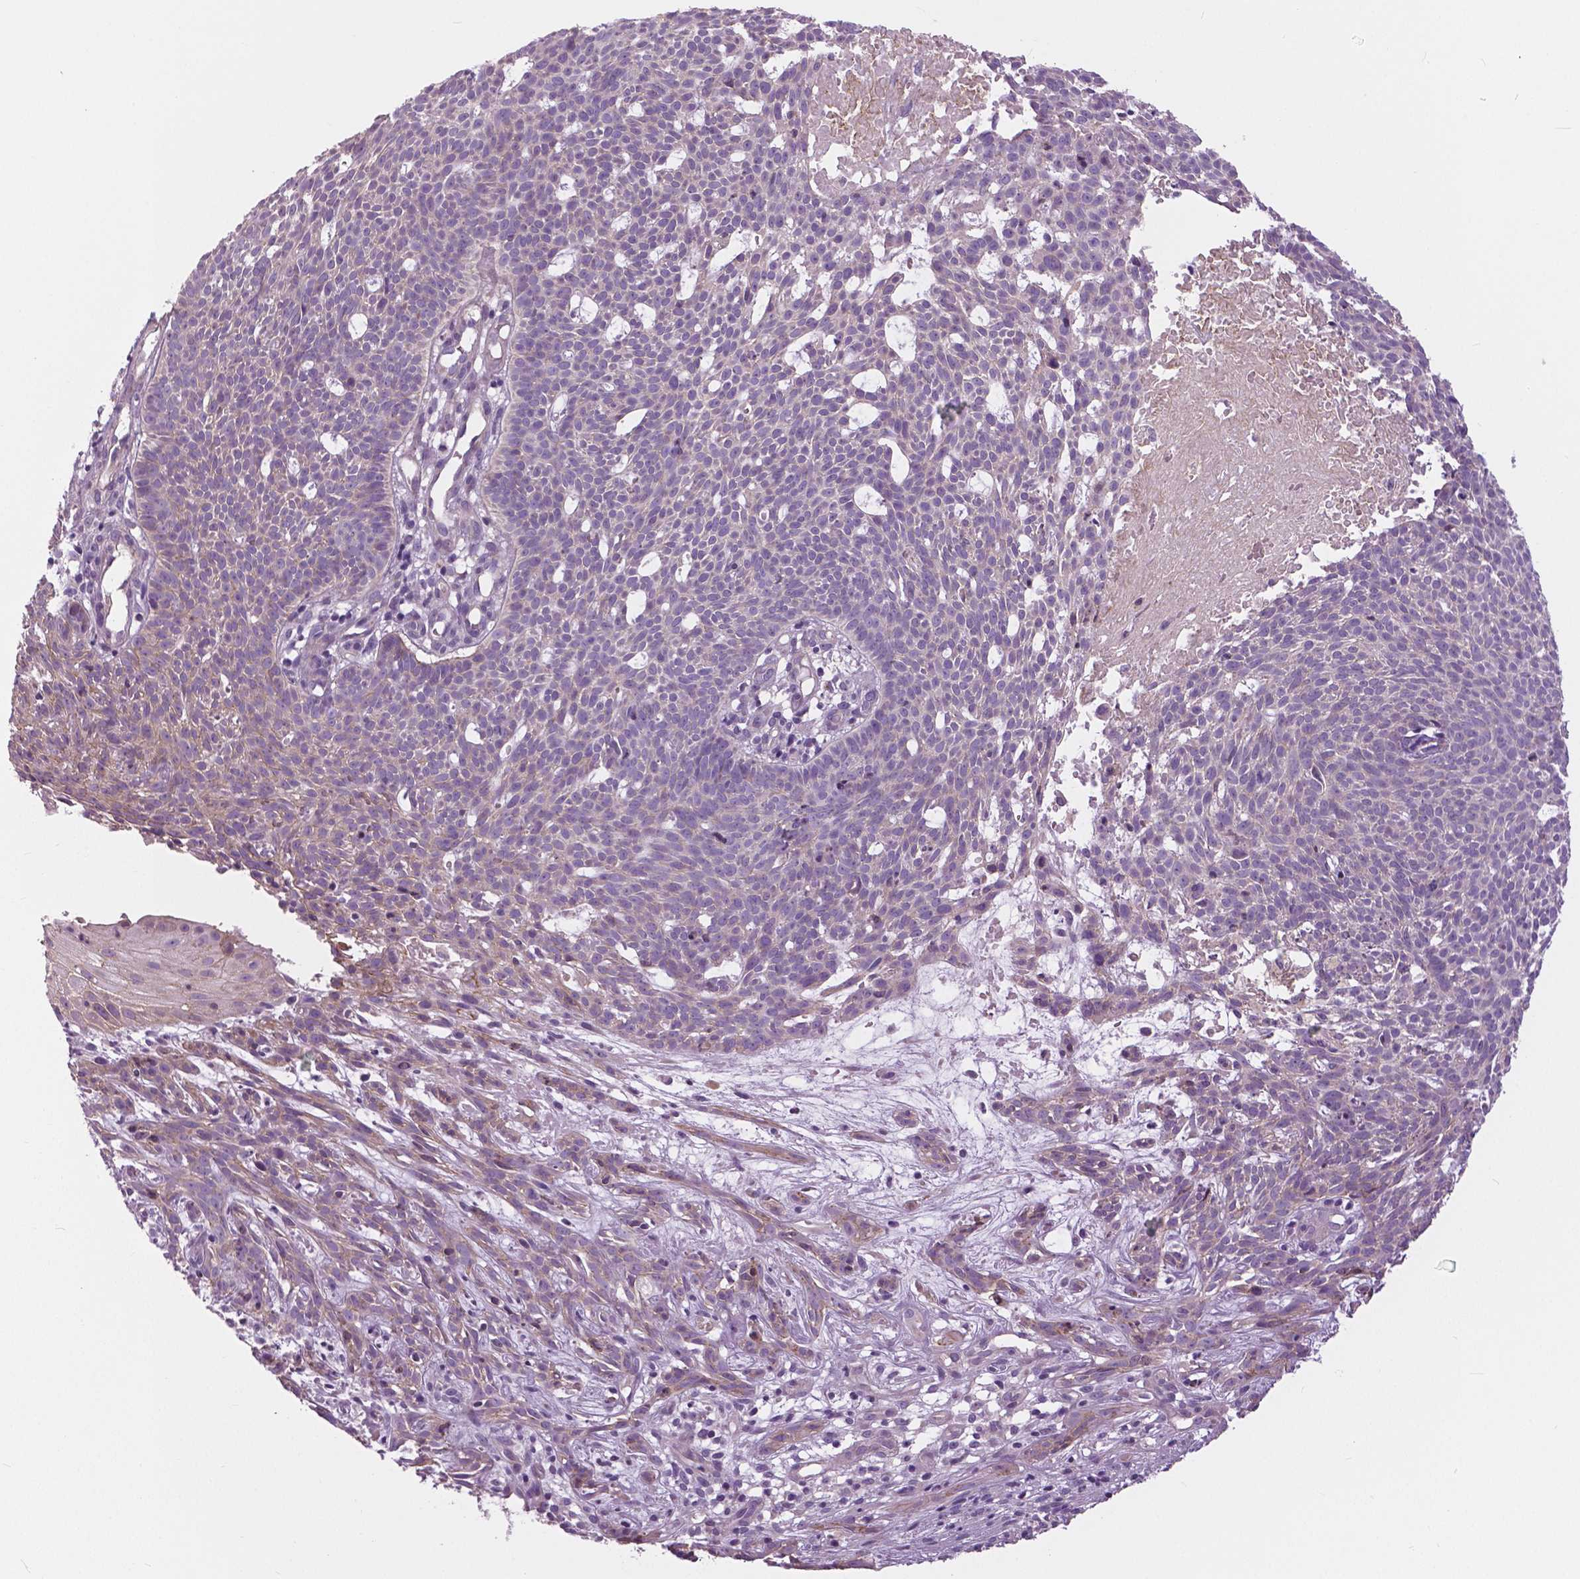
{"staining": {"intensity": "negative", "quantity": "none", "location": "none"}, "tissue": "skin cancer", "cell_type": "Tumor cells", "image_type": "cancer", "snomed": [{"axis": "morphology", "description": "Basal cell carcinoma"}, {"axis": "topography", "description": "Skin"}], "caption": "IHC micrograph of human skin cancer stained for a protein (brown), which shows no expression in tumor cells.", "gene": "SERPINI1", "patient": {"sex": "male", "age": 59}}